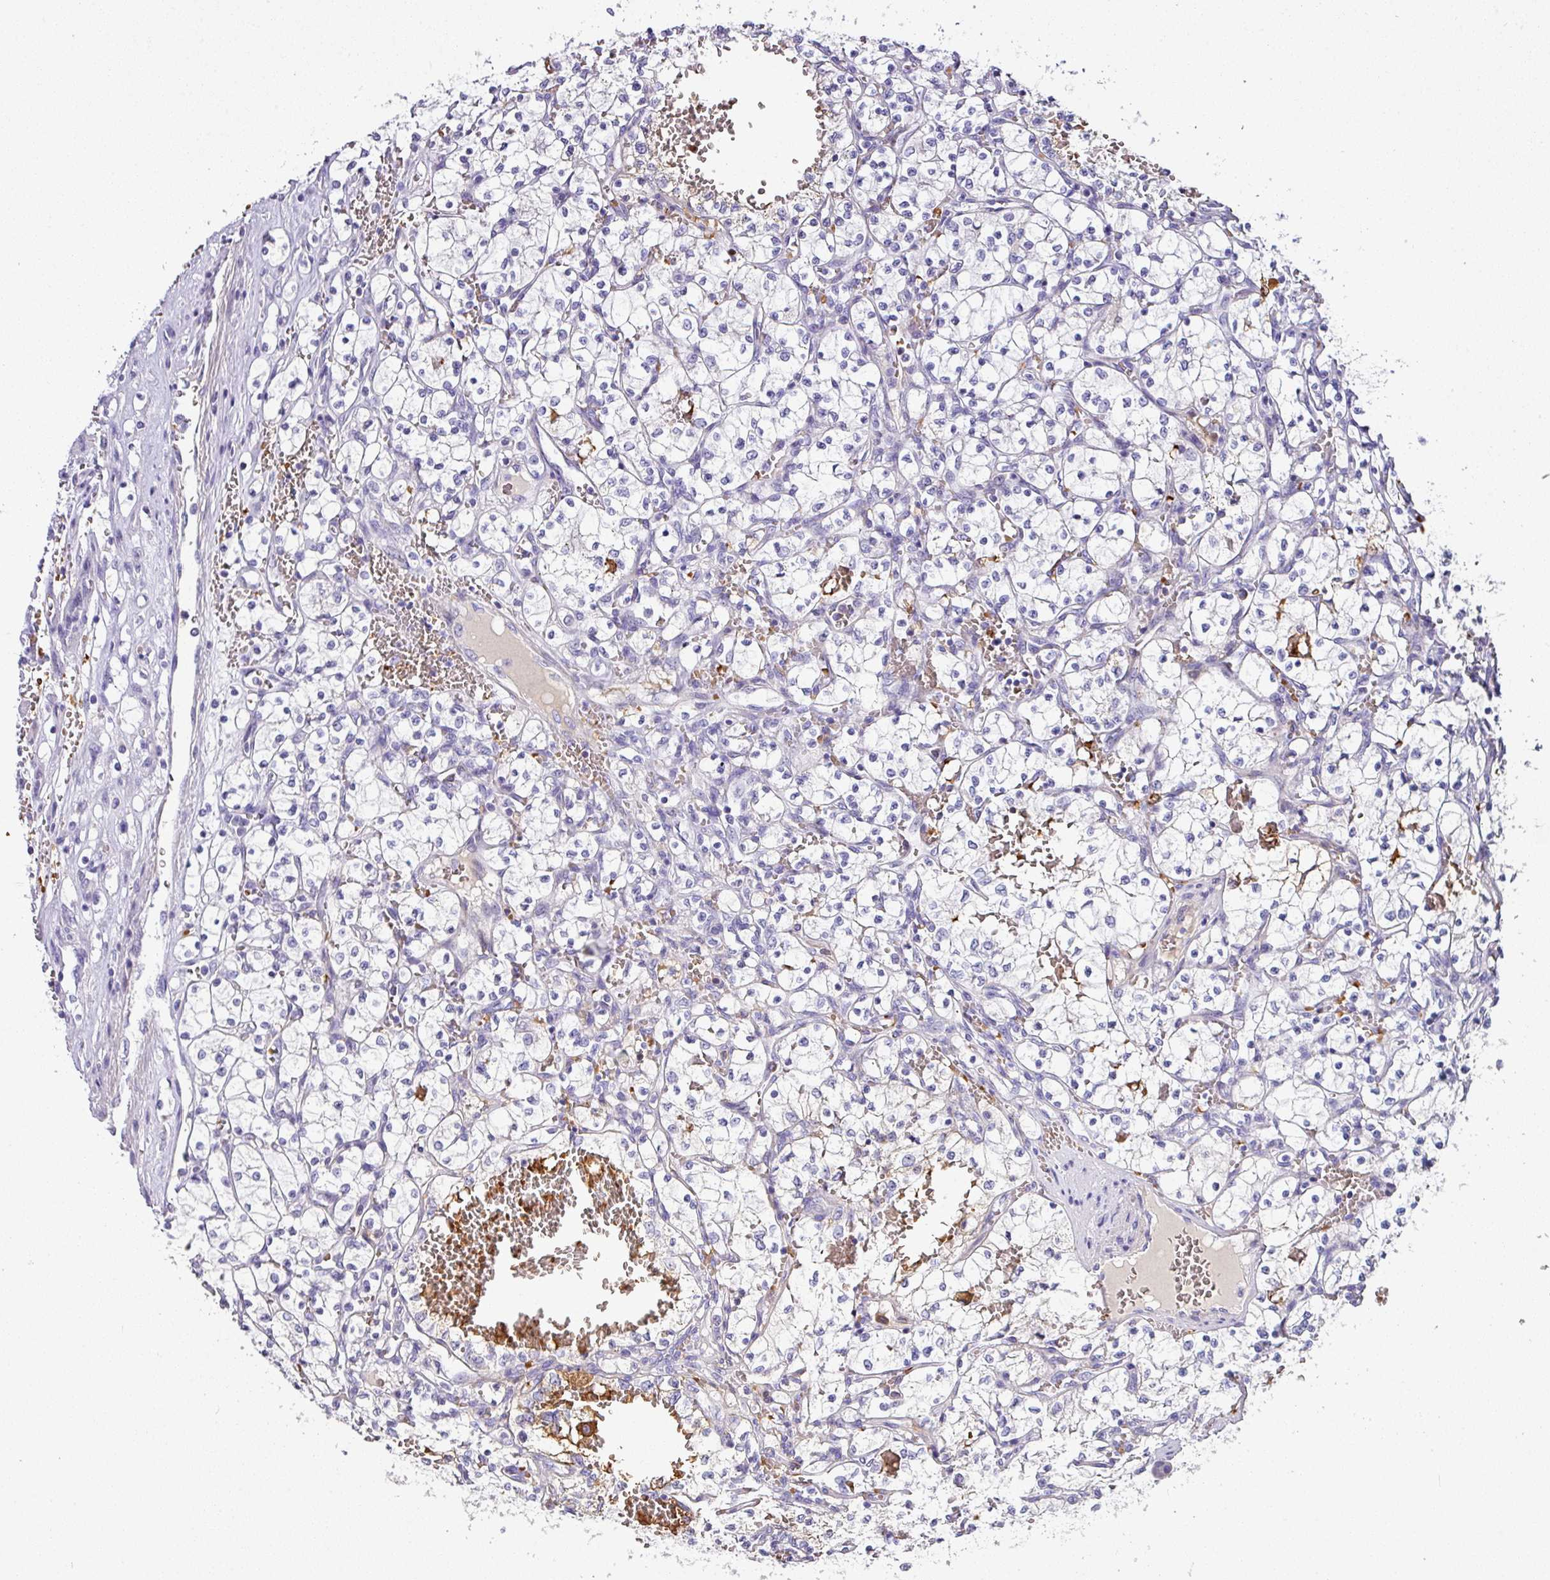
{"staining": {"intensity": "negative", "quantity": "none", "location": "none"}, "tissue": "renal cancer", "cell_type": "Tumor cells", "image_type": "cancer", "snomed": [{"axis": "morphology", "description": "Adenocarcinoma, NOS"}, {"axis": "topography", "description": "Kidney"}], "caption": "Human adenocarcinoma (renal) stained for a protein using IHC shows no positivity in tumor cells.", "gene": "NAPSA", "patient": {"sex": "female", "age": 69}}